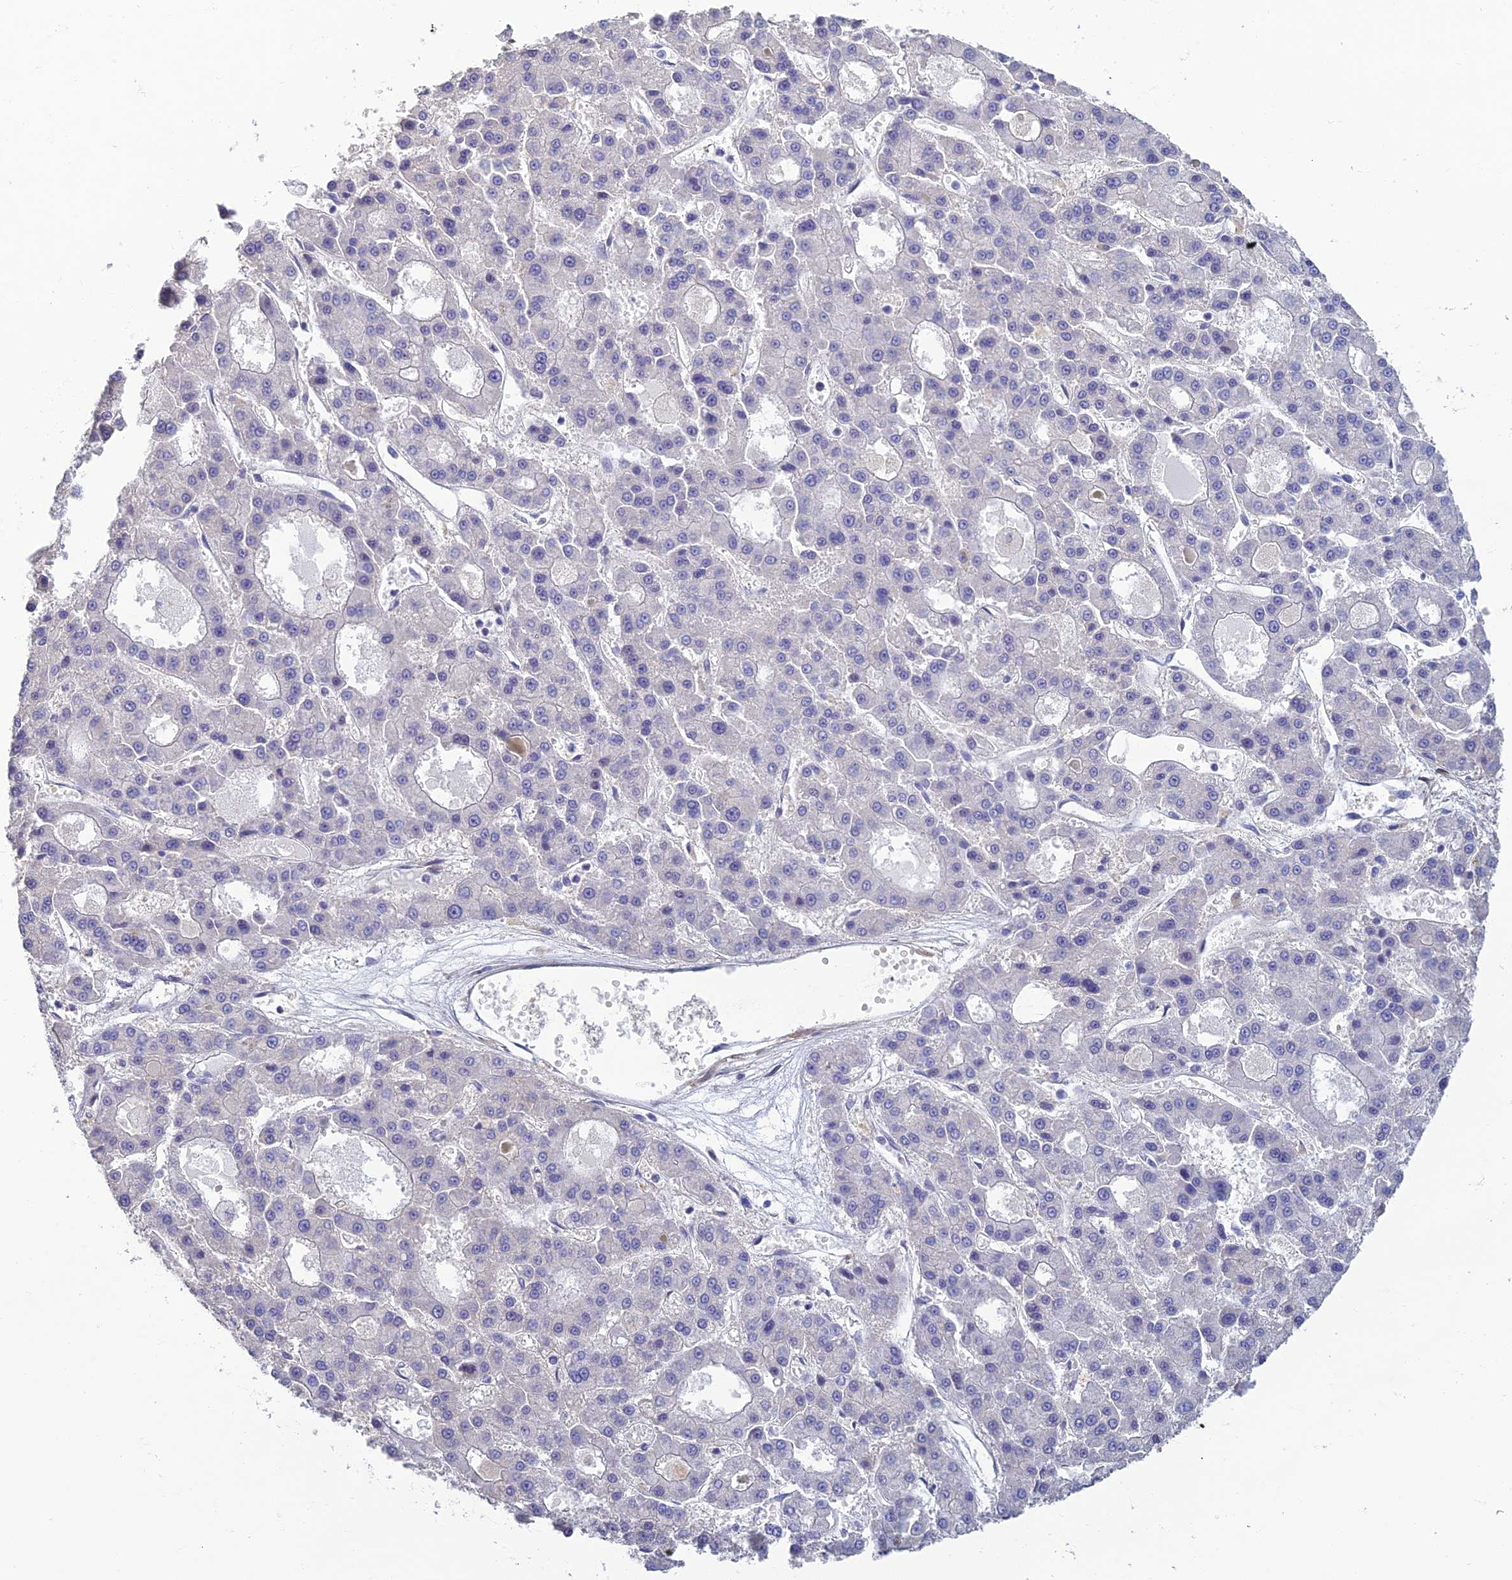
{"staining": {"intensity": "negative", "quantity": "none", "location": "none"}, "tissue": "liver cancer", "cell_type": "Tumor cells", "image_type": "cancer", "snomed": [{"axis": "morphology", "description": "Carcinoma, Hepatocellular, NOS"}, {"axis": "topography", "description": "Liver"}], "caption": "IHC image of neoplastic tissue: human hepatocellular carcinoma (liver) stained with DAB demonstrates no significant protein expression in tumor cells. (DAB IHC with hematoxylin counter stain).", "gene": "NEURL1", "patient": {"sex": "male", "age": 70}}